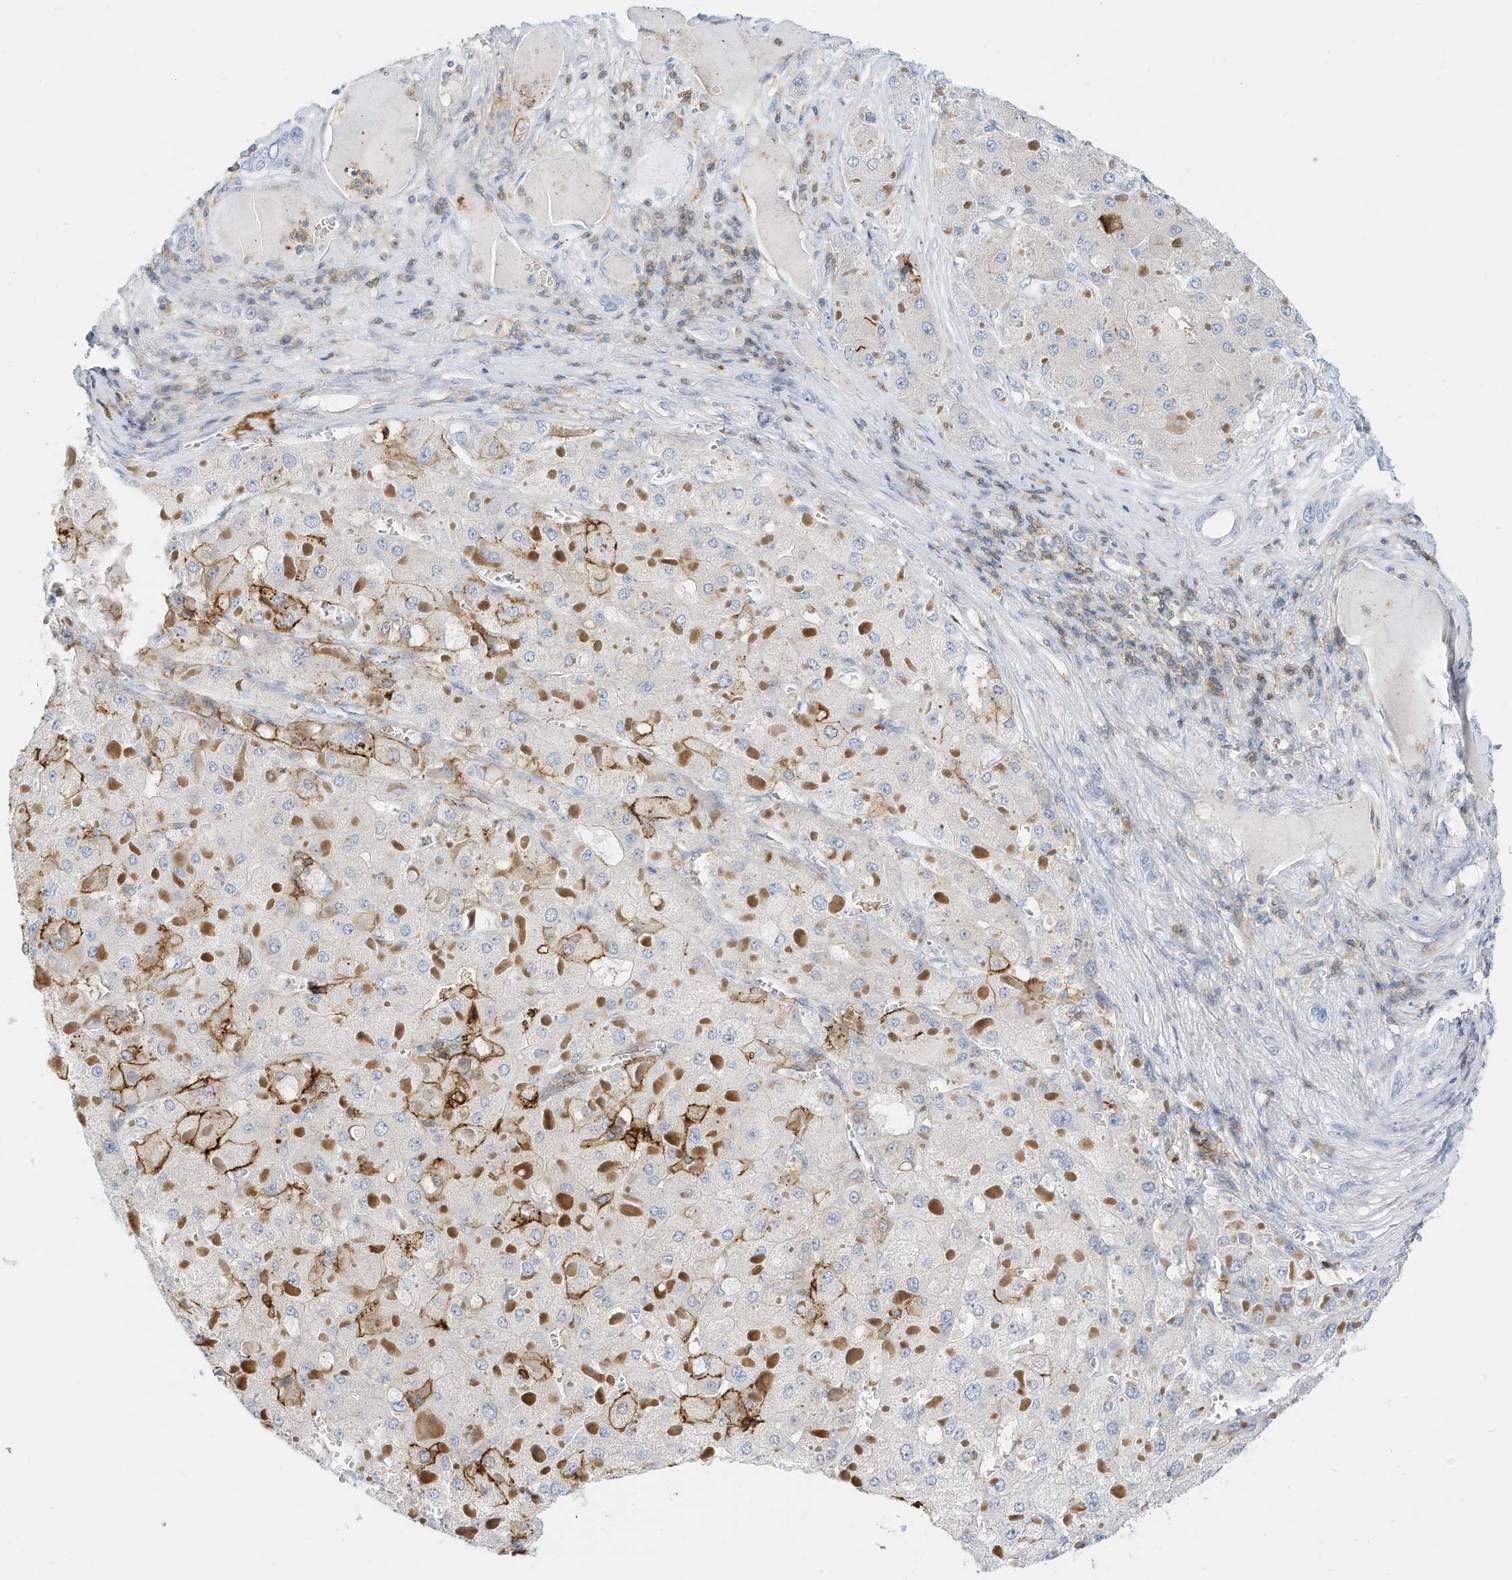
{"staining": {"intensity": "moderate", "quantity": "<25%", "location": "cytoplasmic/membranous"}, "tissue": "liver cancer", "cell_type": "Tumor cells", "image_type": "cancer", "snomed": [{"axis": "morphology", "description": "Carcinoma, Hepatocellular, NOS"}, {"axis": "topography", "description": "Liver"}], "caption": "Brown immunohistochemical staining in human liver hepatocellular carcinoma exhibits moderate cytoplasmic/membranous positivity in approximately <25% of tumor cells.", "gene": "TXNDC9", "patient": {"sex": "female", "age": 73}}